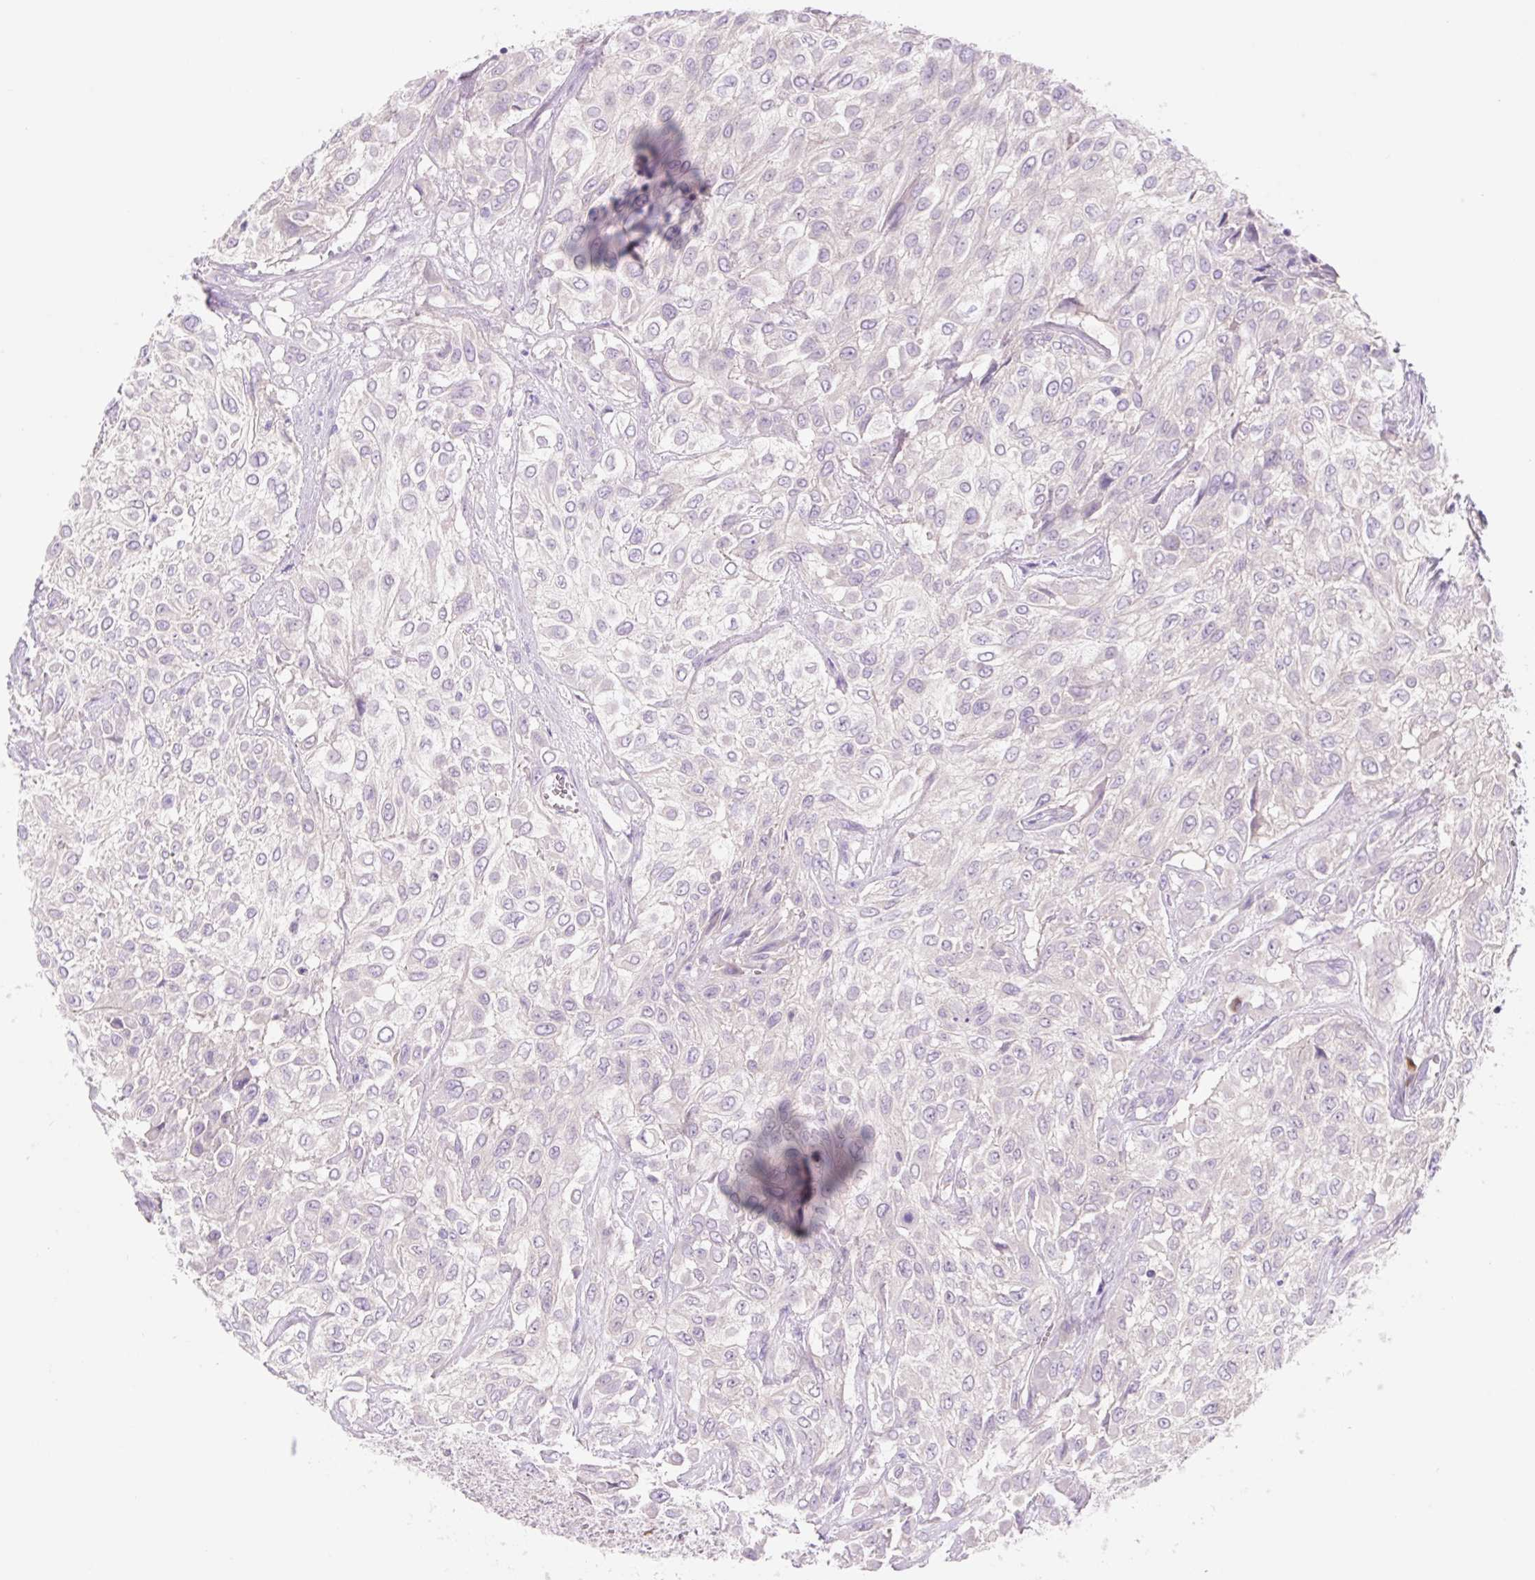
{"staining": {"intensity": "negative", "quantity": "none", "location": "none"}, "tissue": "urothelial cancer", "cell_type": "Tumor cells", "image_type": "cancer", "snomed": [{"axis": "morphology", "description": "Urothelial carcinoma, High grade"}, {"axis": "topography", "description": "Urinary bladder"}], "caption": "The histopathology image shows no staining of tumor cells in urothelial carcinoma (high-grade). Nuclei are stained in blue.", "gene": "CELF6", "patient": {"sex": "male", "age": 57}}